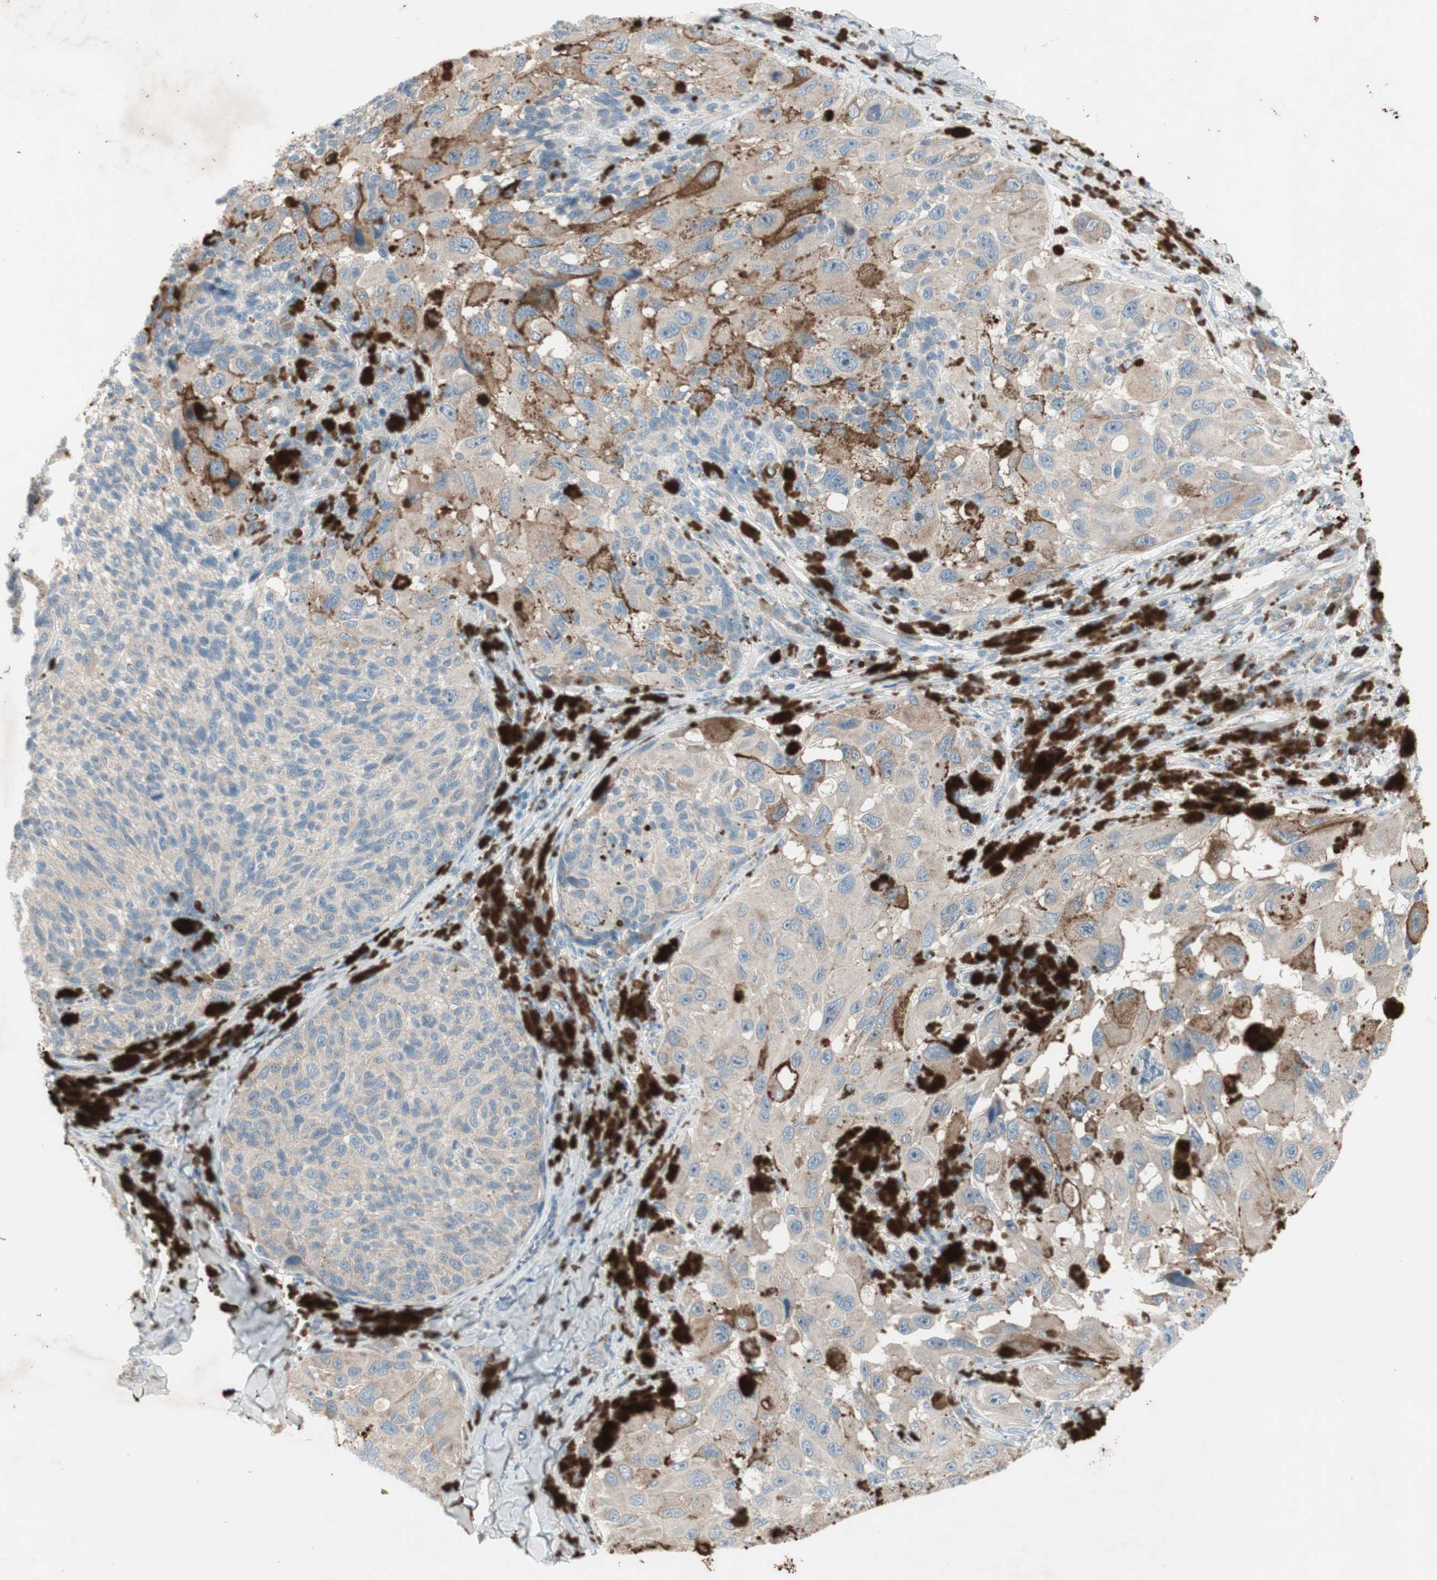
{"staining": {"intensity": "weak", "quantity": ">75%", "location": "cytoplasmic/membranous"}, "tissue": "melanoma", "cell_type": "Tumor cells", "image_type": "cancer", "snomed": [{"axis": "morphology", "description": "Malignant melanoma, NOS"}, {"axis": "topography", "description": "Skin"}], "caption": "Immunohistochemistry photomicrograph of malignant melanoma stained for a protein (brown), which demonstrates low levels of weak cytoplasmic/membranous expression in approximately >75% of tumor cells.", "gene": "MAPRE3", "patient": {"sex": "female", "age": 73}}